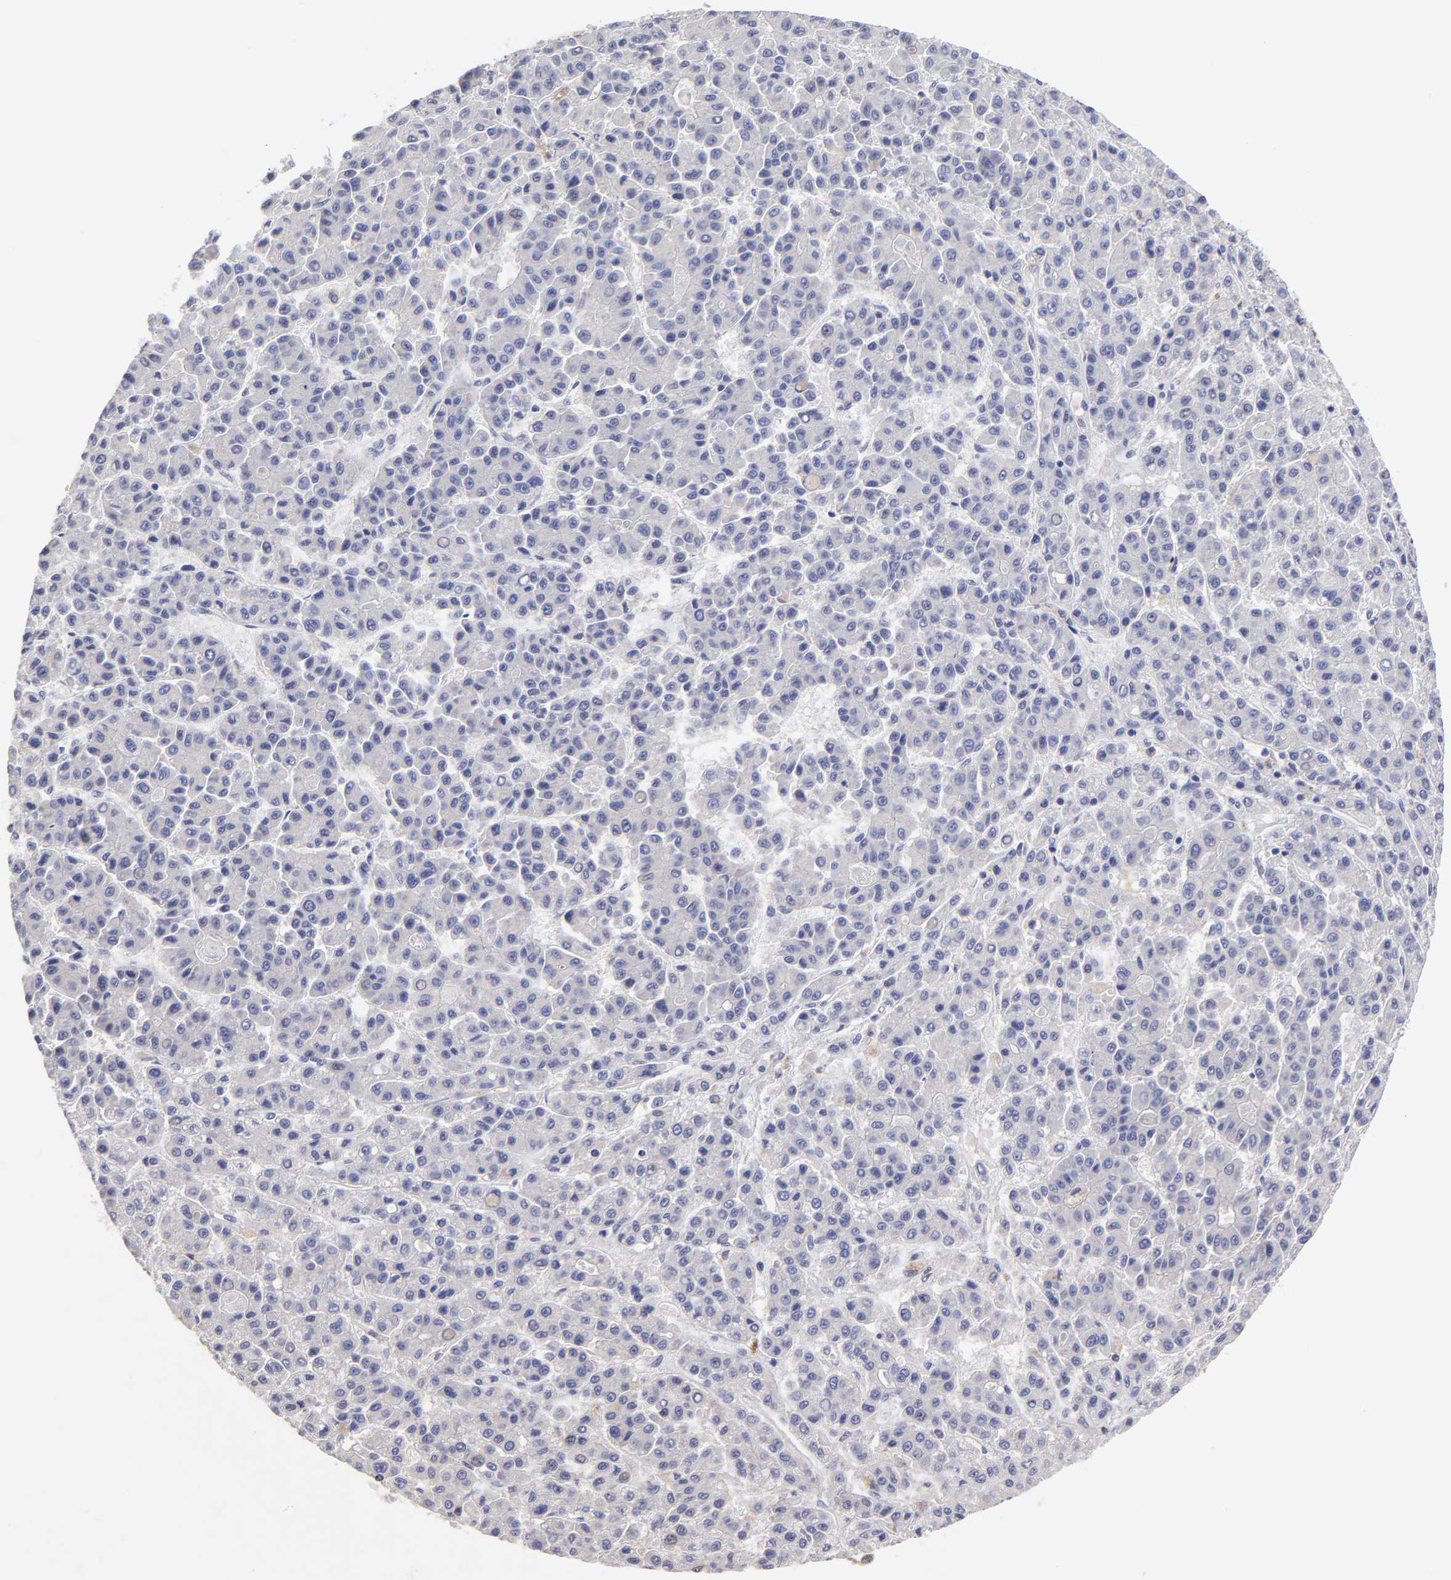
{"staining": {"intensity": "negative", "quantity": "none", "location": "none"}, "tissue": "liver cancer", "cell_type": "Tumor cells", "image_type": "cancer", "snomed": [{"axis": "morphology", "description": "Carcinoma, Hepatocellular, NOS"}, {"axis": "topography", "description": "Liver"}], "caption": "DAB (3,3'-diaminobenzidine) immunohistochemical staining of liver cancer (hepatocellular carcinoma) demonstrates no significant positivity in tumor cells. The staining is performed using DAB brown chromogen with nuclei counter-stained in using hematoxylin.", "gene": "GCSAM", "patient": {"sex": "male", "age": 70}}